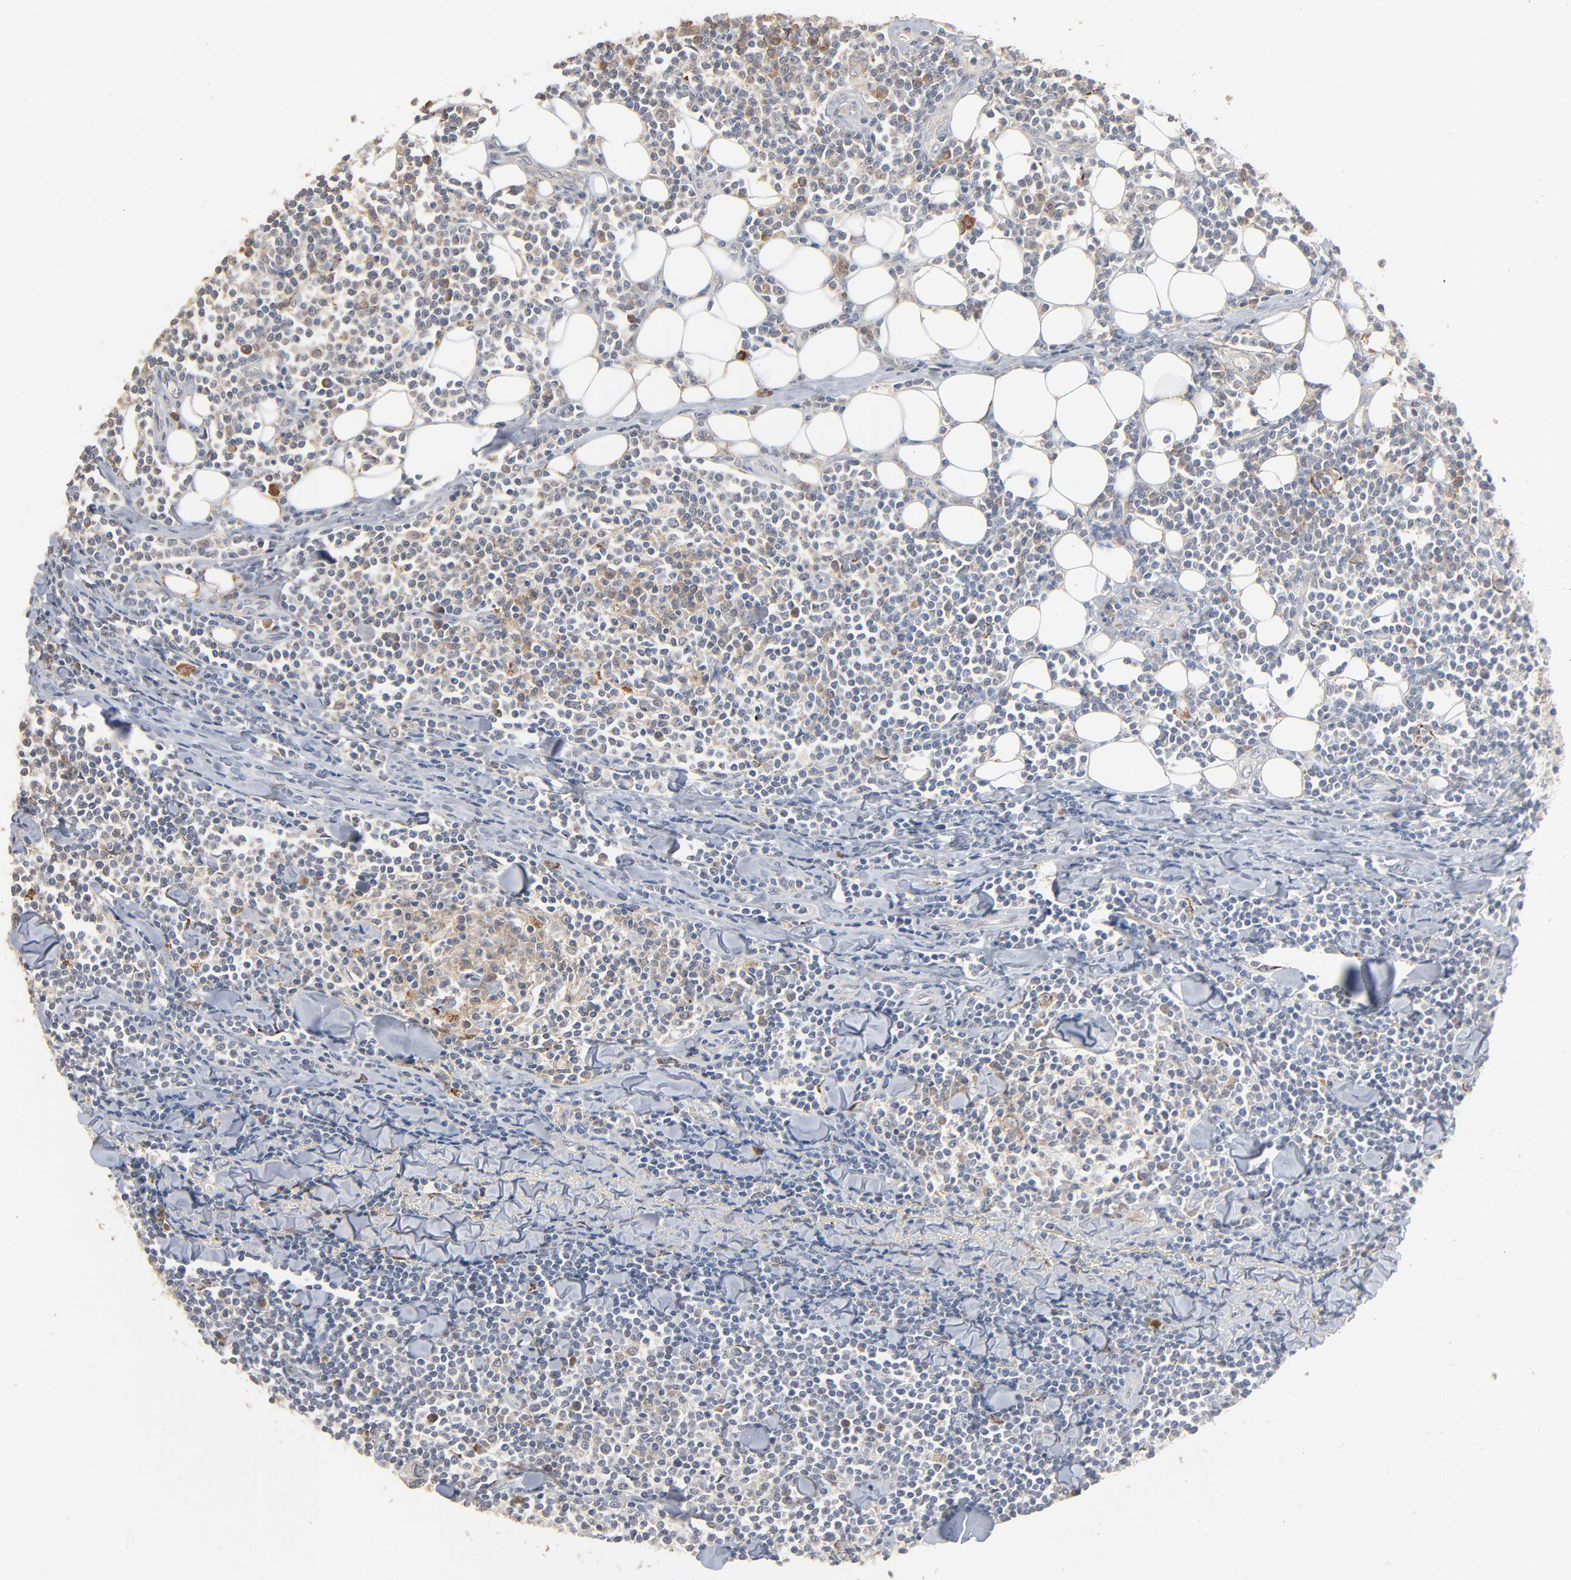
{"staining": {"intensity": "moderate", "quantity": "<25%", "location": "cytoplasmic/membranous"}, "tissue": "lymphoma", "cell_type": "Tumor cells", "image_type": "cancer", "snomed": [{"axis": "morphology", "description": "Malignant lymphoma, non-Hodgkin's type, Low grade"}, {"axis": "topography", "description": "Soft tissue"}], "caption": "Malignant lymphoma, non-Hodgkin's type (low-grade) stained with DAB immunohistochemistry (IHC) shows low levels of moderate cytoplasmic/membranous positivity in about <25% of tumor cells.", "gene": "ZDHHC8", "patient": {"sex": "male", "age": 92}}